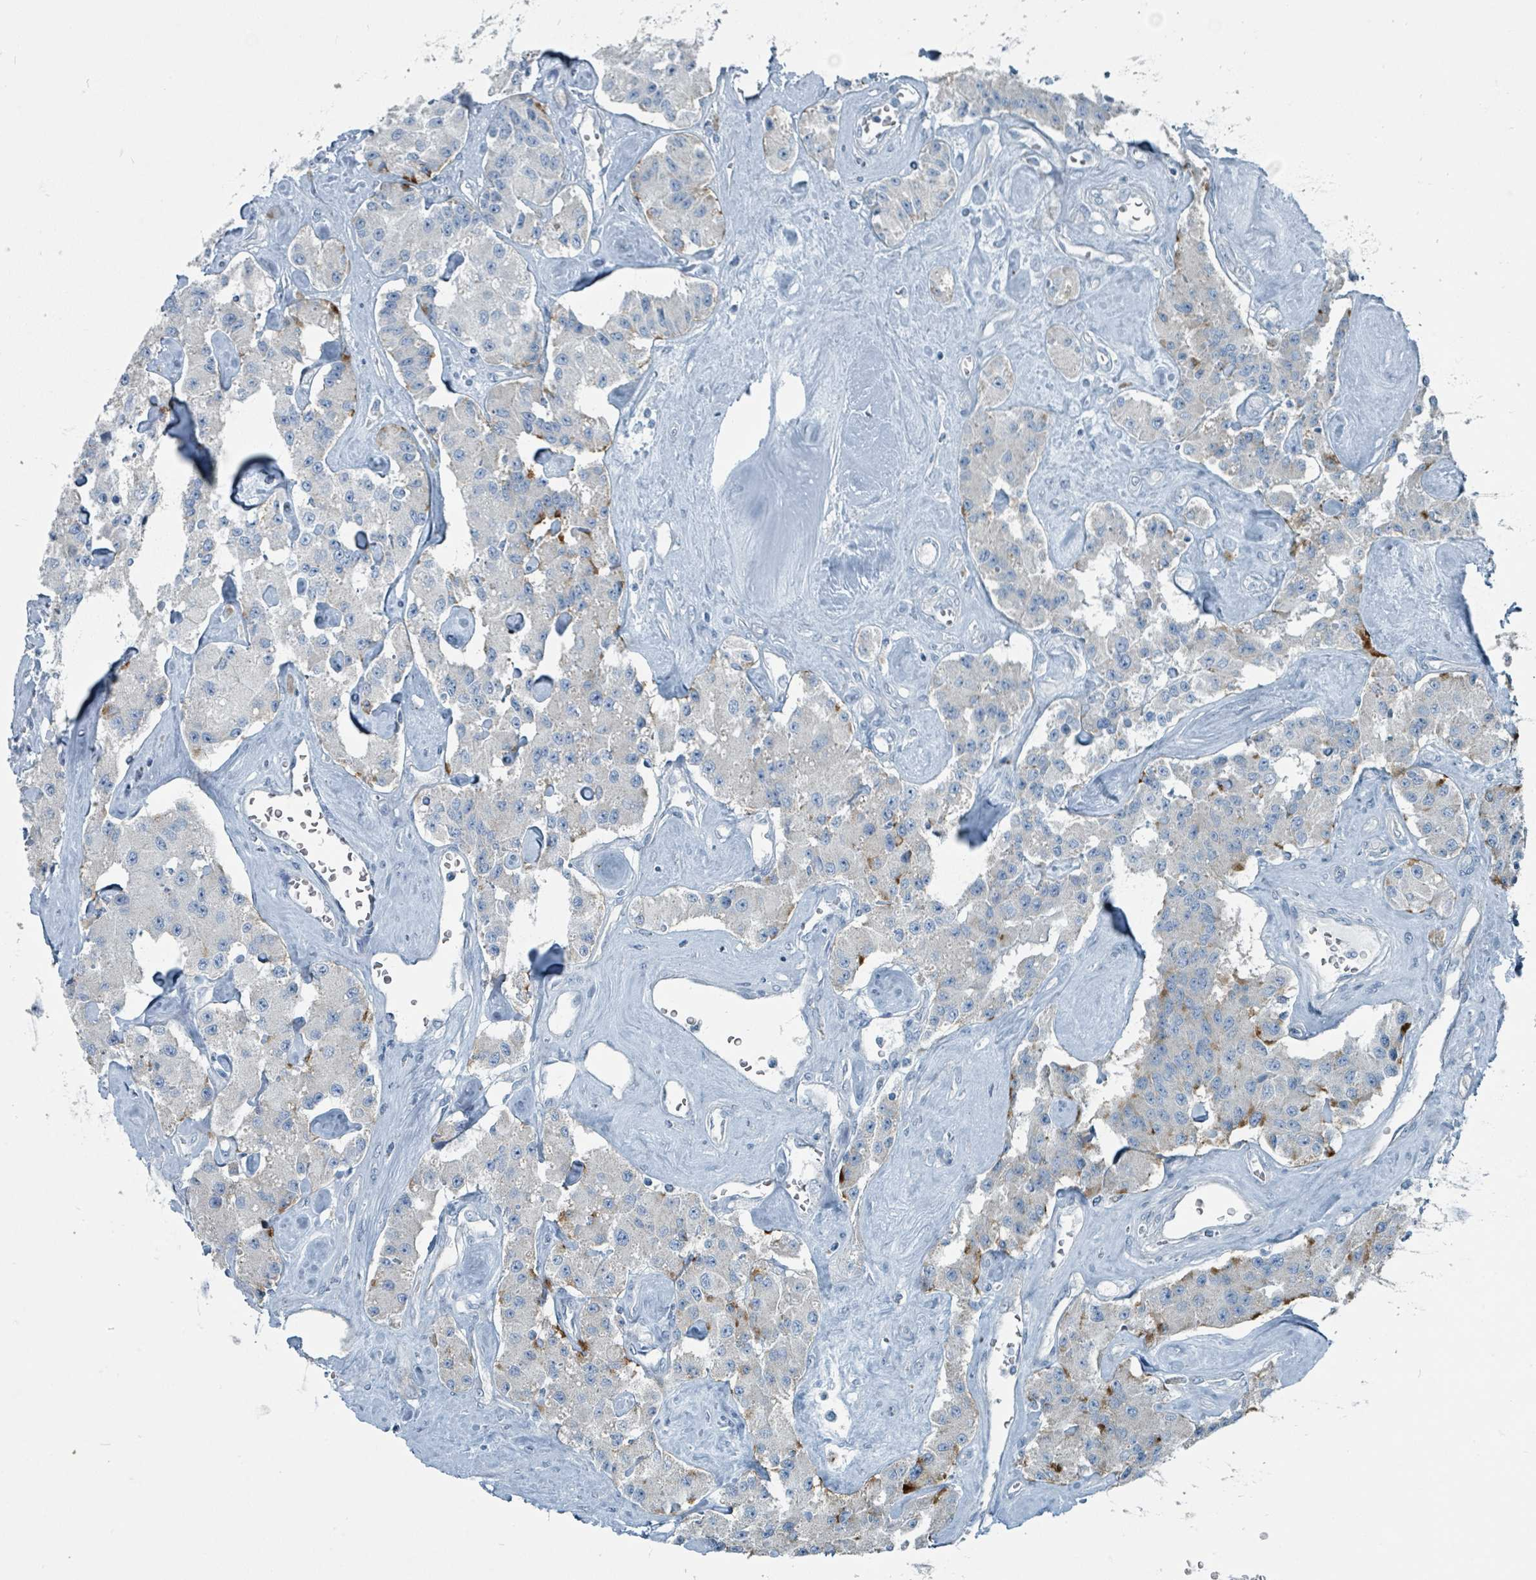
{"staining": {"intensity": "moderate", "quantity": "<25%", "location": "cytoplasmic/membranous"}, "tissue": "carcinoid", "cell_type": "Tumor cells", "image_type": "cancer", "snomed": [{"axis": "morphology", "description": "Carcinoid, malignant, NOS"}, {"axis": "topography", "description": "Pancreas"}], "caption": "Immunohistochemical staining of human carcinoid demonstrates low levels of moderate cytoplasmic/membranous protein positivity in approximately <25% of tumor cells. The staining was performed using DAB (3,3'-diaminobenzidine) to visualize the protein expression in brown, while the nuclei were stained in blue with hematoxylin (Magnification: 20x).", "gene": "RASA4", "patient": {"sex": "male", "age": 41}}